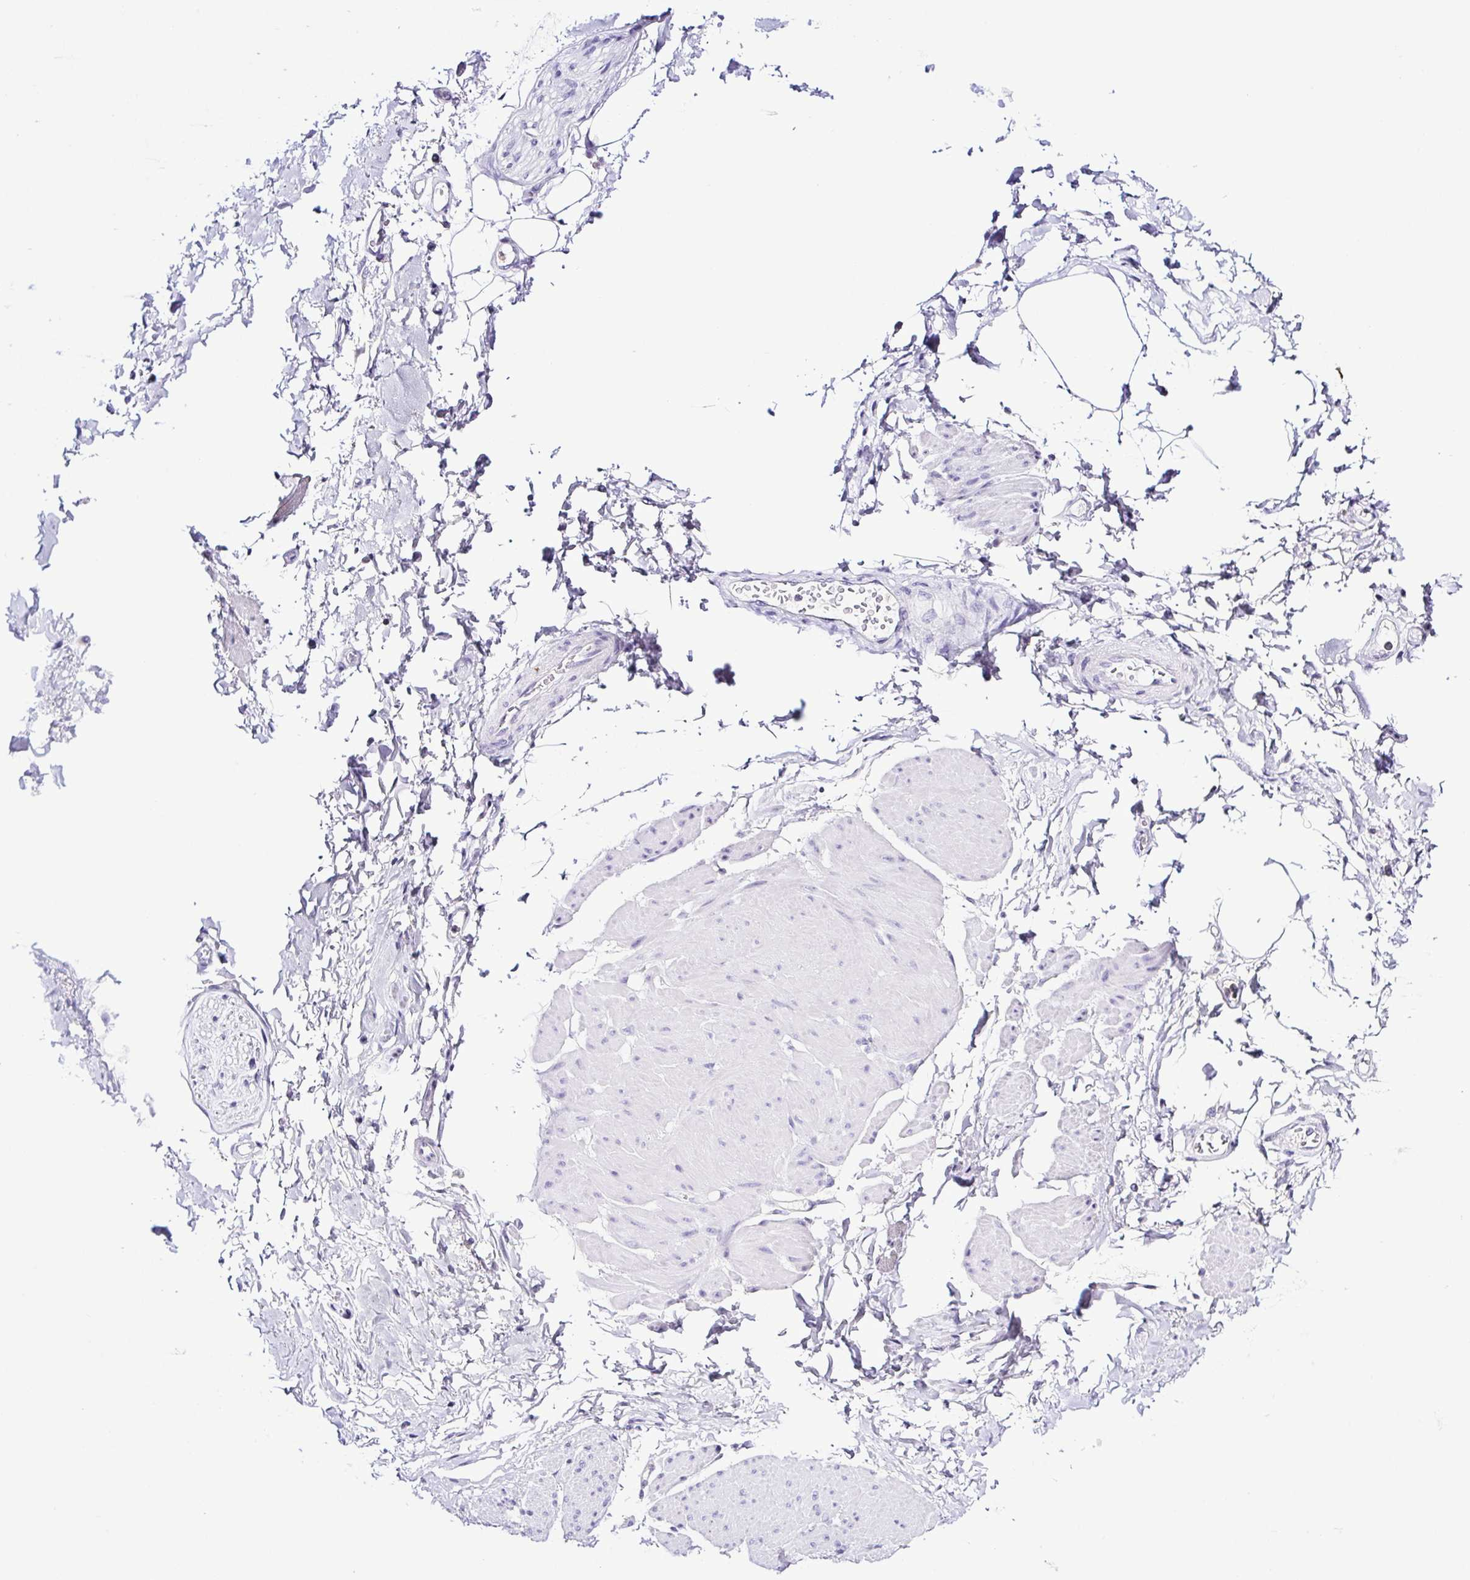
{"staining": {"intensity": "negative", "quantity": "none", "location": "none"}, "tissue": "adipose tissue", "cell_type": "Adipocytes", "image_type": "normal", "snomed": [{"axis": "morphology", "description": "Normal tissue, NOS"}, {"axis": "topography", "description": "Urinary bladder"}, {"axis": "topography", "description": "Peripheral nerve tissue"}], "caption": "Immunohistochemistry of unremarkable human adipose tissue displays no positivity in adipocytes.", "gene": "SYNPR", "patient": {"sex": "female", "age": 60}}